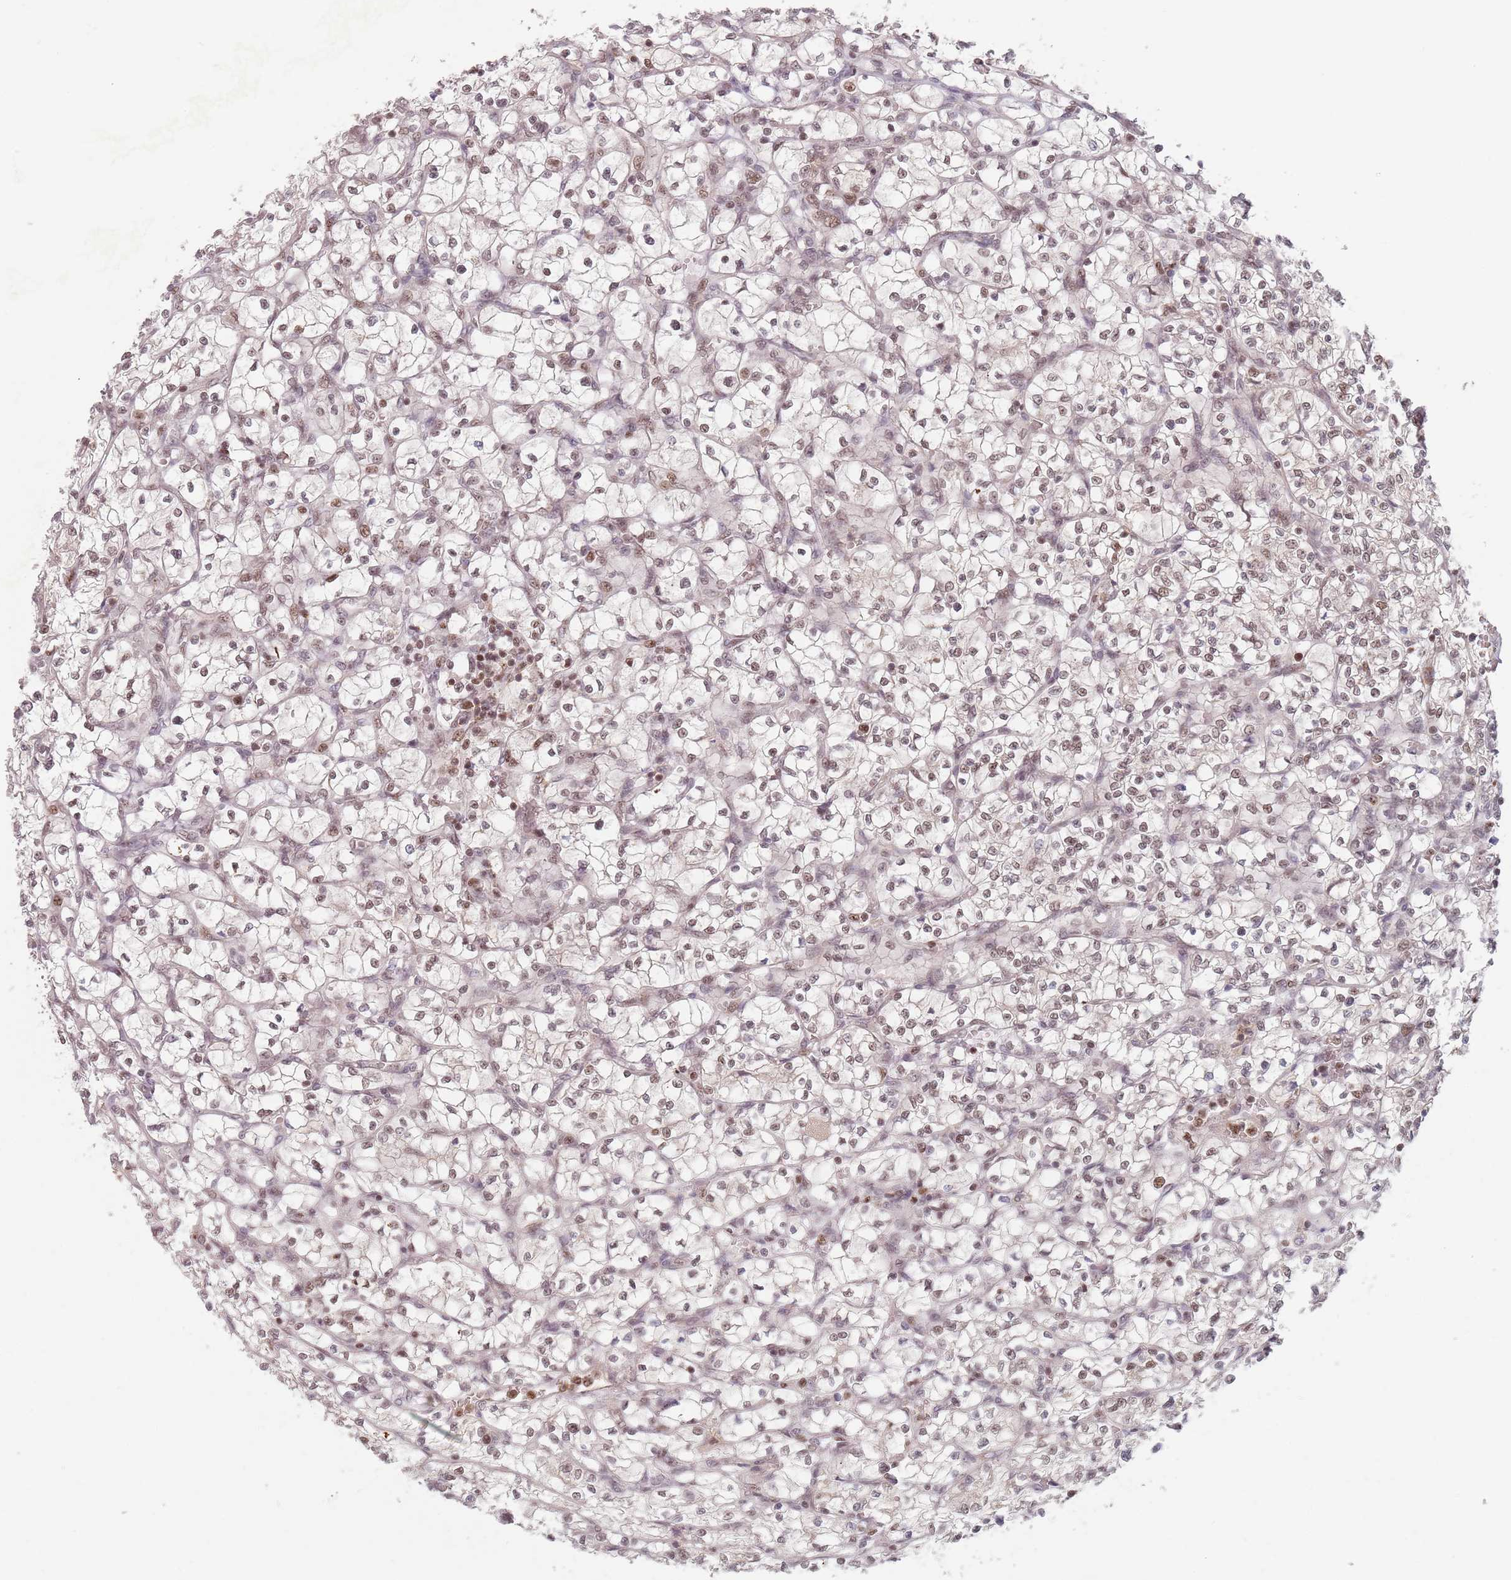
{"staining": {"intensity": "moderate", "quantity": ">75%", "location": "nuclear"}, "tissue": "renal cancer", "cell_type": "Tumor cells", "image_type": "cancer", "snomed": [{"axis": "morphology", "description": "Adenocarcinoma, NOS"}, {"axis": "topography", "description": "Kidney"}], "caption": "This is an image of IHC staining of renal adenocarcinoma, which shows moderate expression in the nuclear of tumor cells.", "gene": "NUP50", "patient": {"sex": "female", "age": 64}}